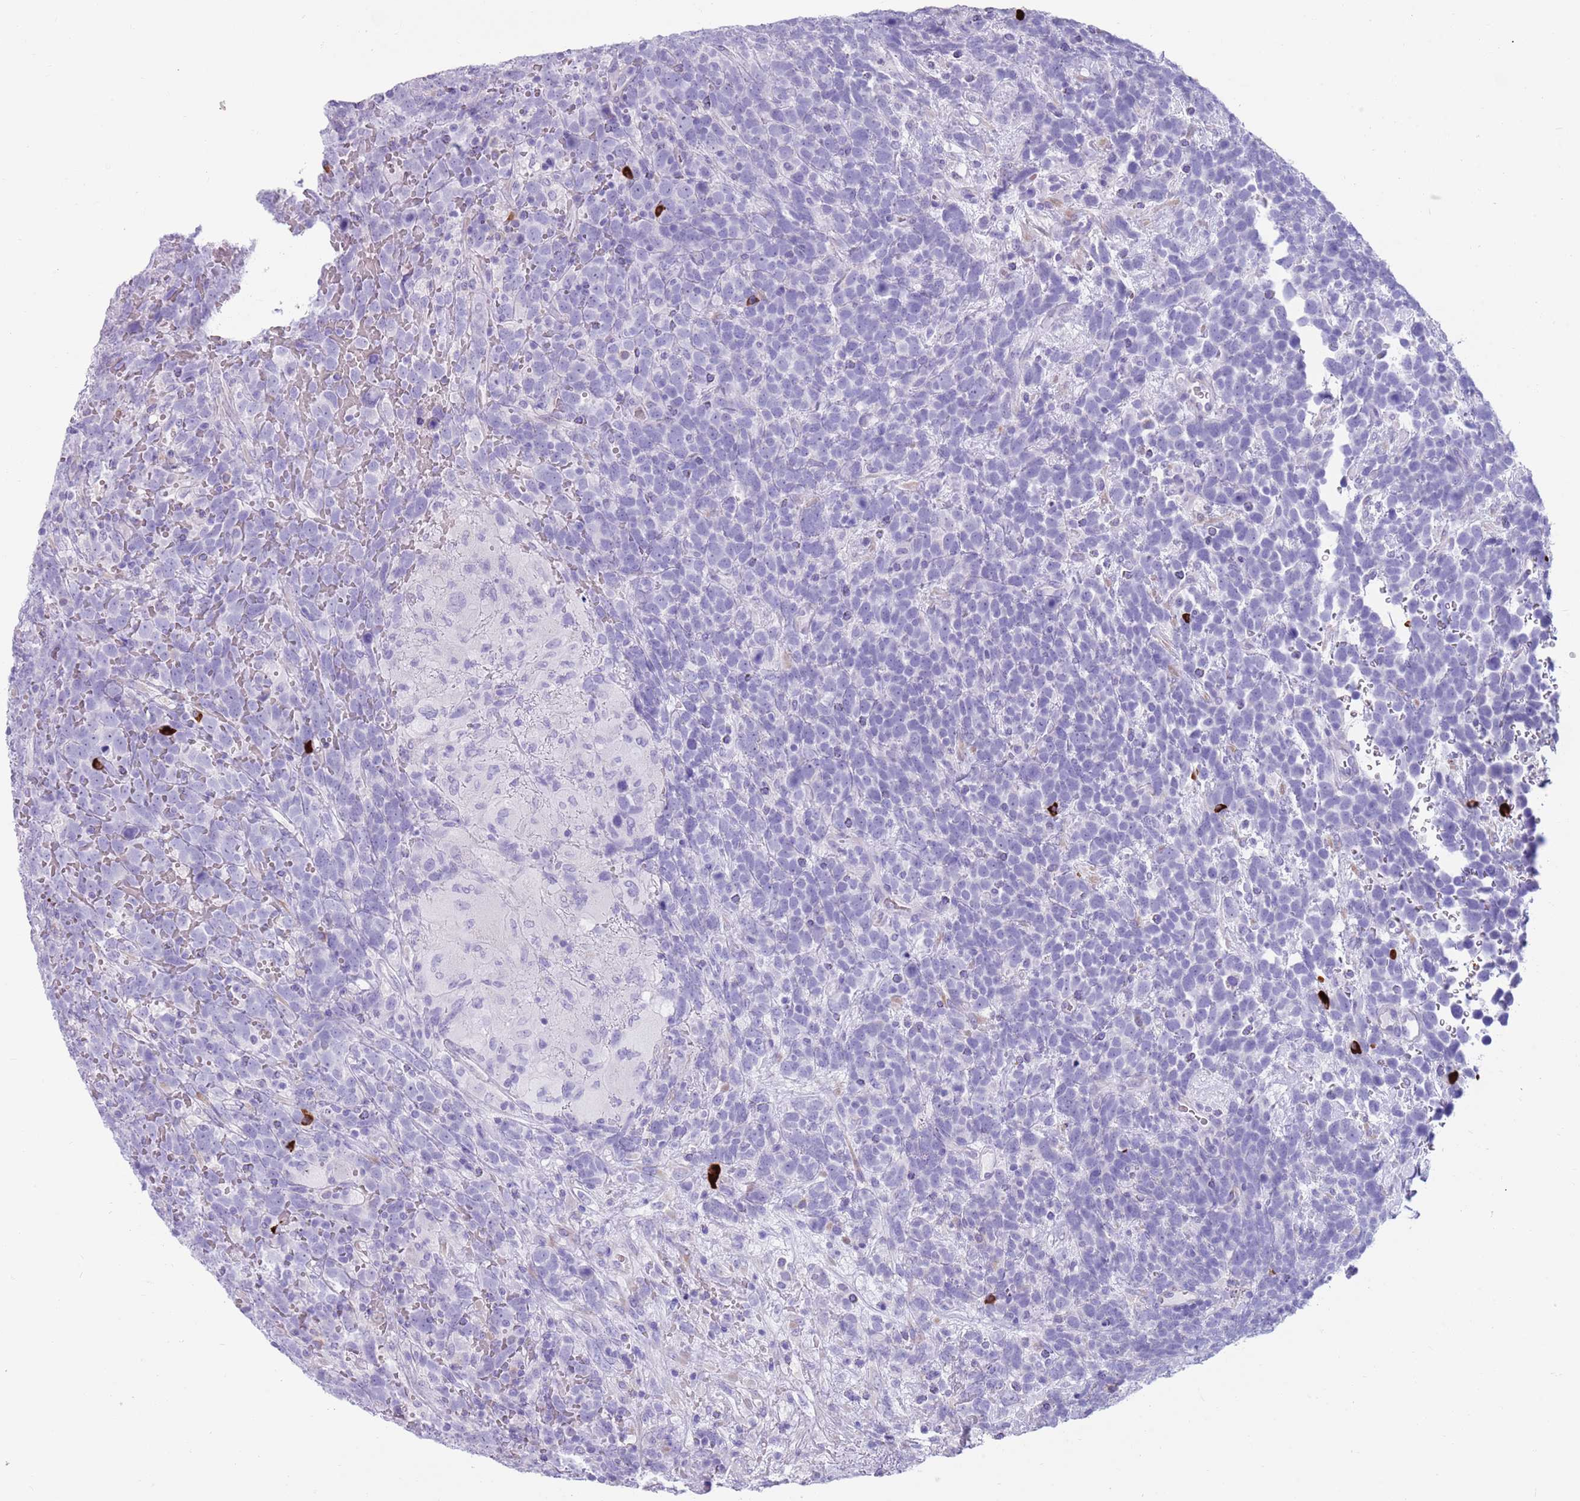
{"staining": {"intensity": "negative", "quantity": "none", "location": "none"}, "tissue": "urothelial cancer", "cell_type": "Tumor cells", "image_type": "cancer", "snomed": [{"axis": "morphology", "description": "Urothelial carcinoma, High grade"}, {"axis": "topography", "description": "Urinary bladder"}], "caption": "Tumor cells show no significant staining in urothelial cancer.", "gene": "LY6G5B", "patient": {"sex": "female", "age": 82}}